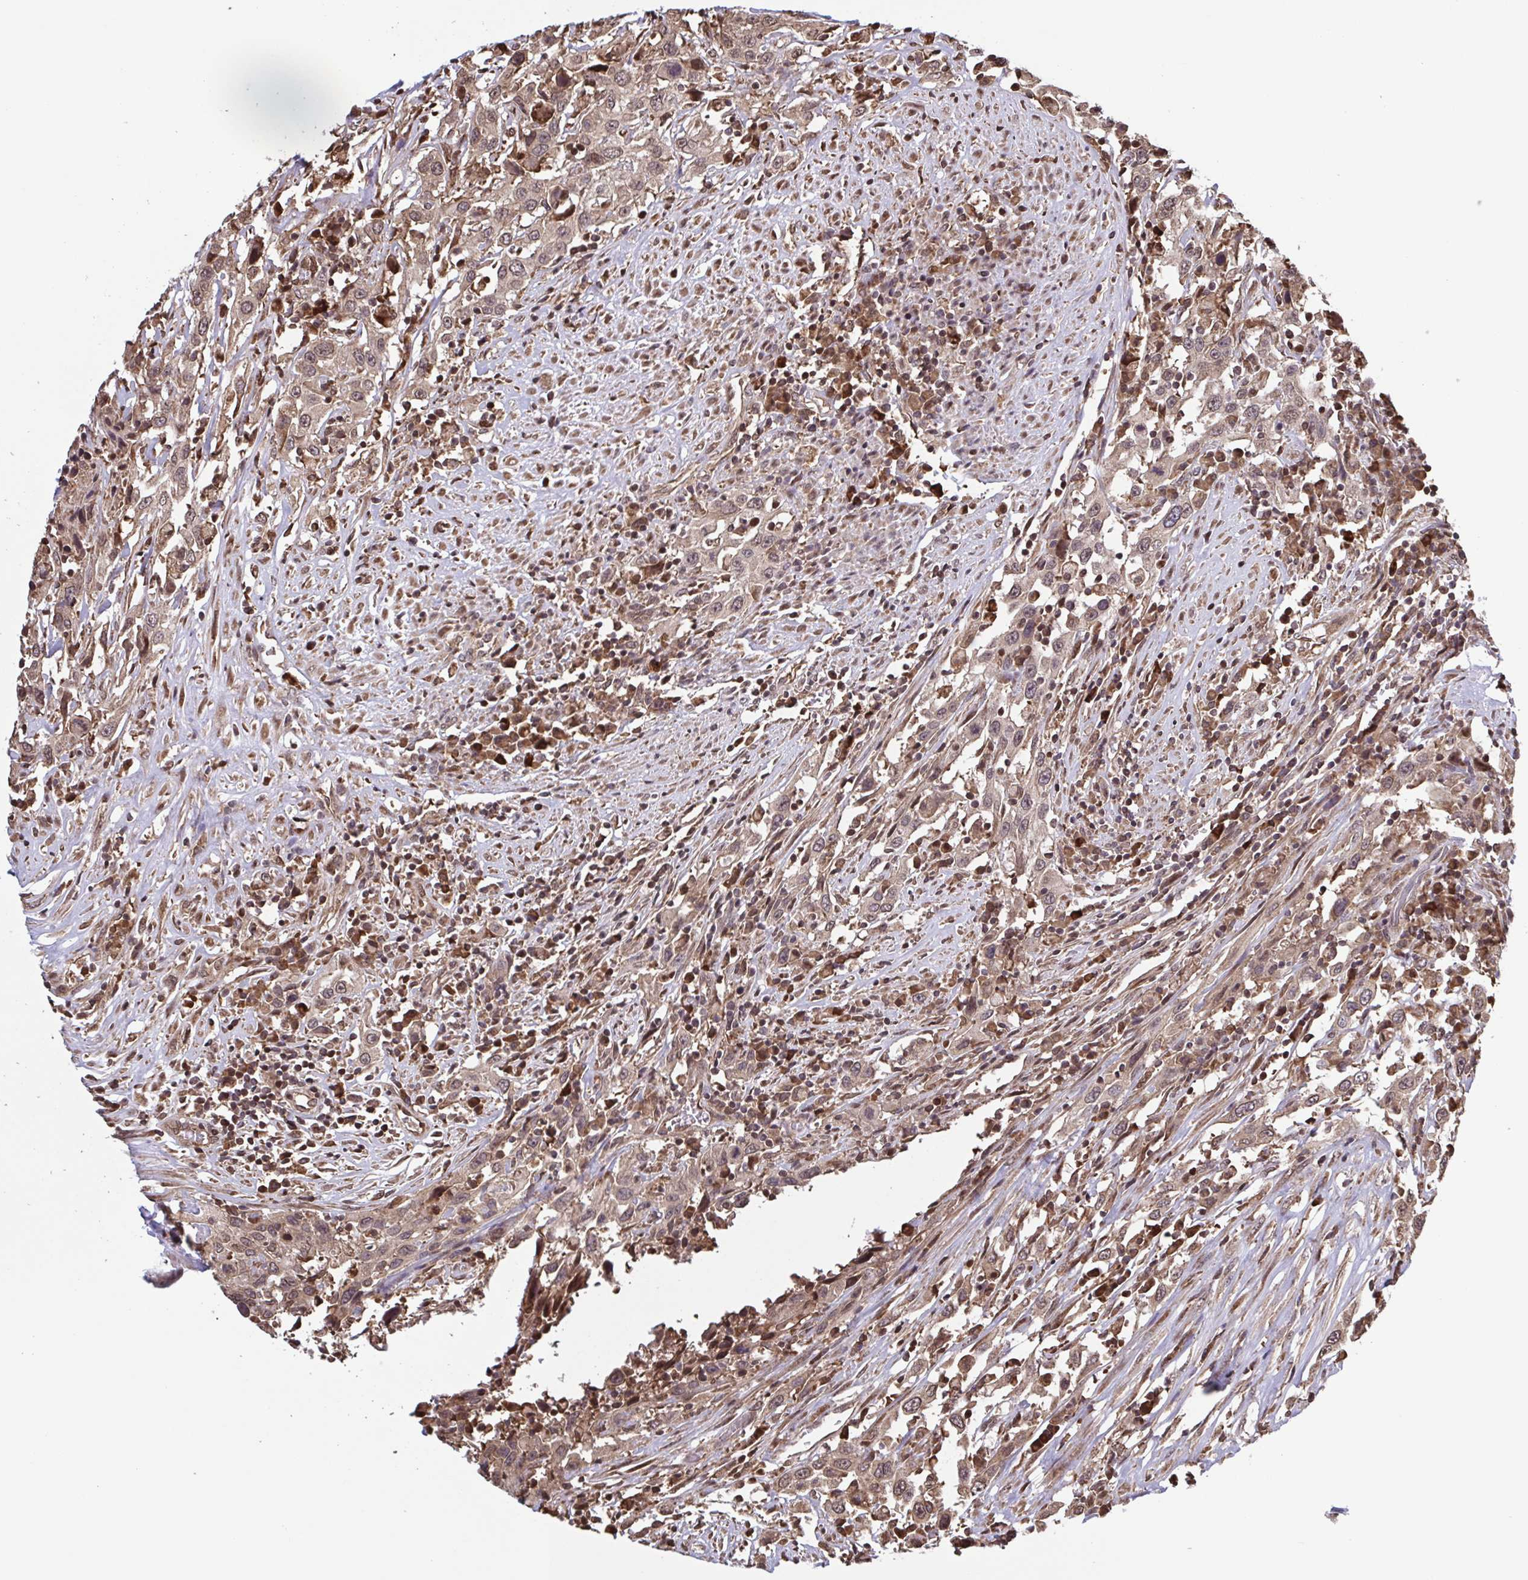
{"staining": {"intensity": "moderate", "quantity": ">75%", "location": "cytoplasmic/membranous,nuclear"}, "tissue": "urothelial cancer", "cell_type": "Tumor cells", "image_type": "cancer", "snomed": [{"axis": "morphology", "description": "Urothelial carcinoma, High grade"}, {"axis": "topography", "description": "Urinary bladder"}], "caption": "About >75% of tumor cells in urothelial cancer demonstrate moderate cytoplasmic/membranous and nuclear protein positivity as visualized by brown immunohistochemical staining.", "gene": "SEC63", "patient": {"sex": "male", "age": 61}}